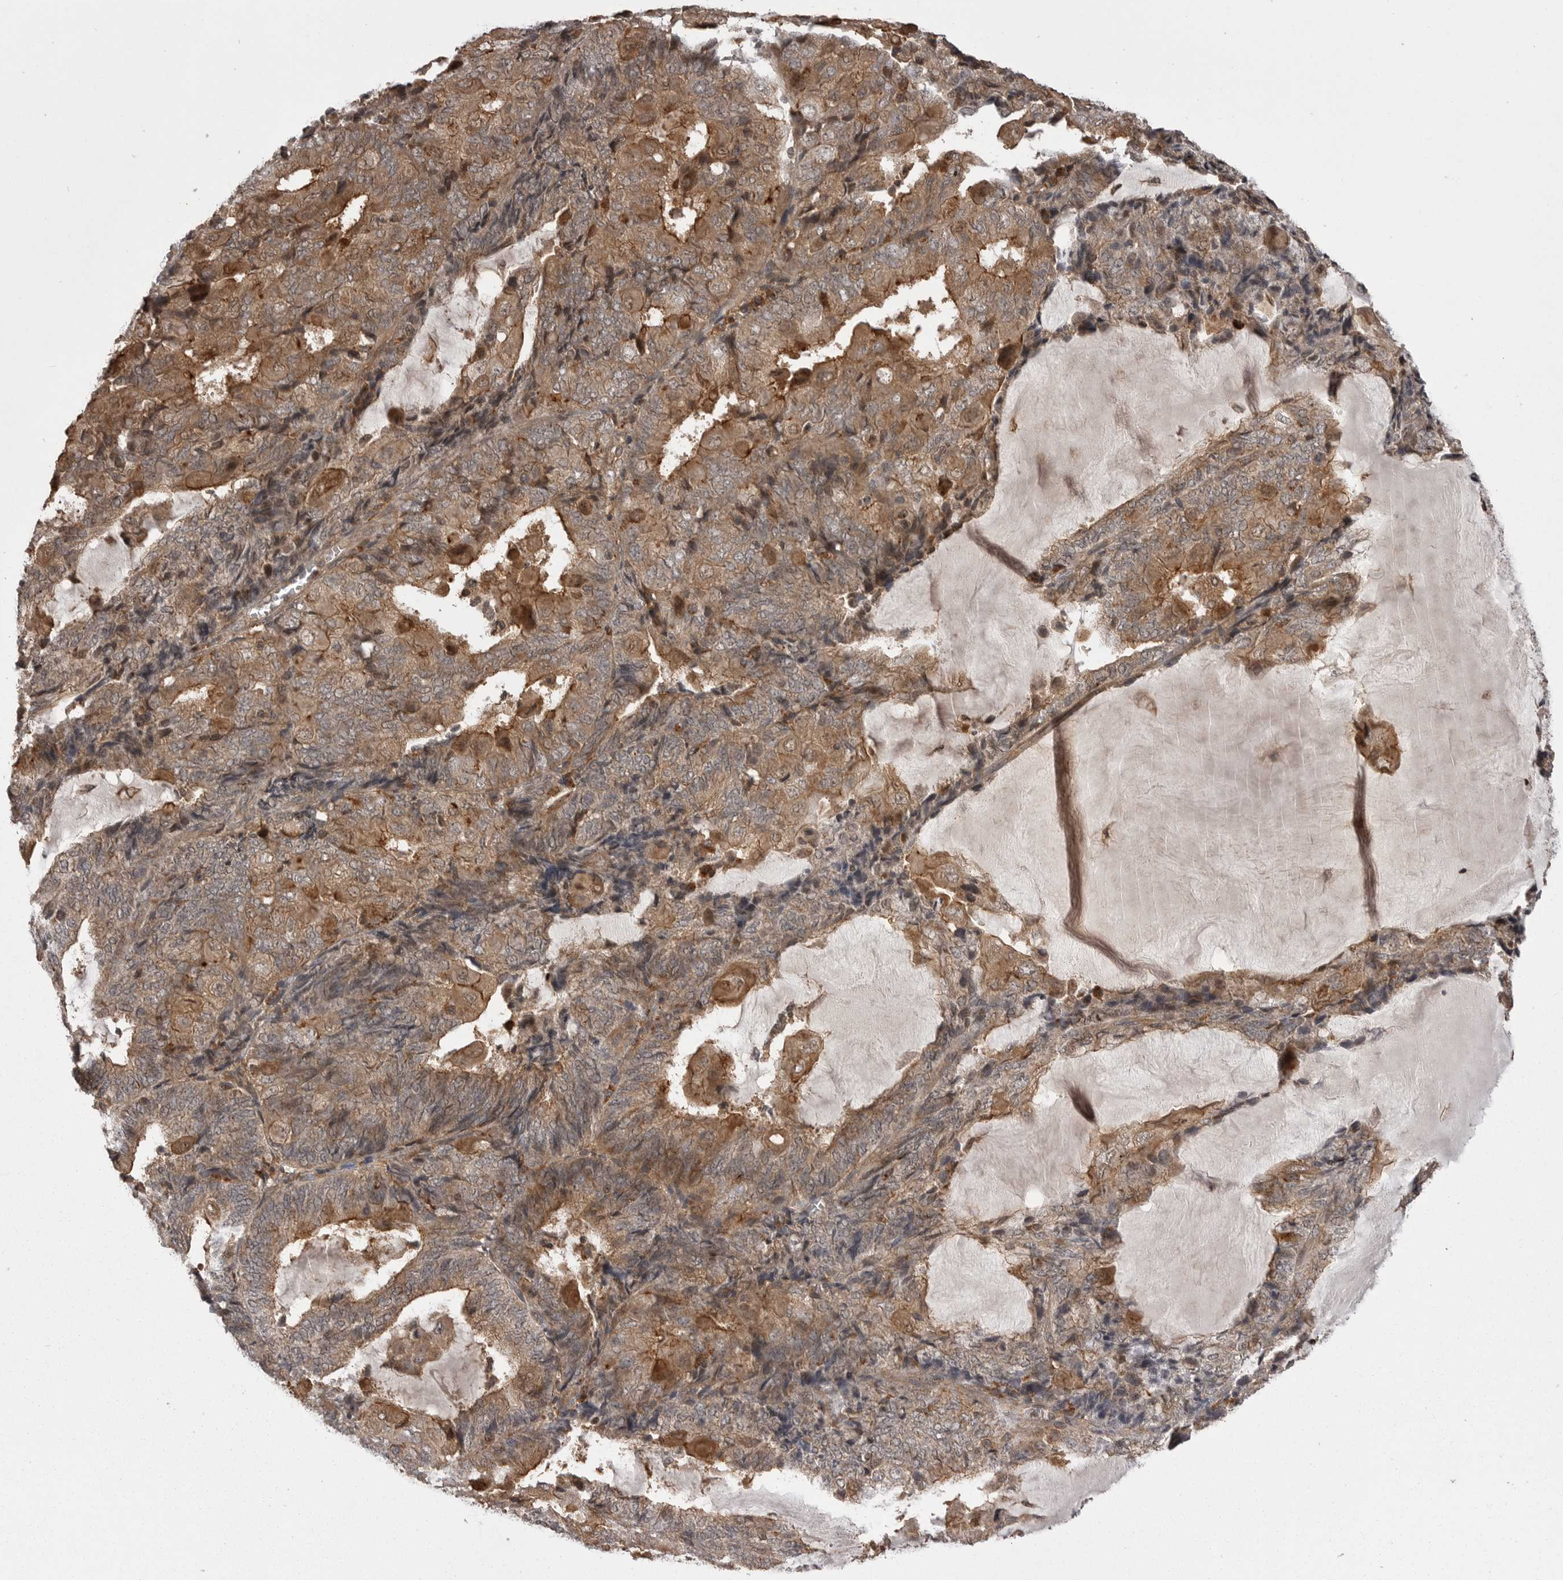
{"staining": {"intensity": "moderate", "quantity": ">75%", "location": "cytoplasmic/membranous"}, "tissue": "endometrial cancer", "cell_type": "Tumor cells", "image_type": "cancer", "snomed": [{"axis": "morphology", "description": "Adenocarcinoma, NOS"}, {"axis": "topography", "description": "Endometrium"}], "caption": "Endometrial cancer (adenocarcinoma) was stained to show a protein in brown. There is medium levels of moderate cytoplasmic/membranous expression in approximately >75% of tumor cells.", "gene": "AOAH", "patient": {"sex": "female", "age": 81}}